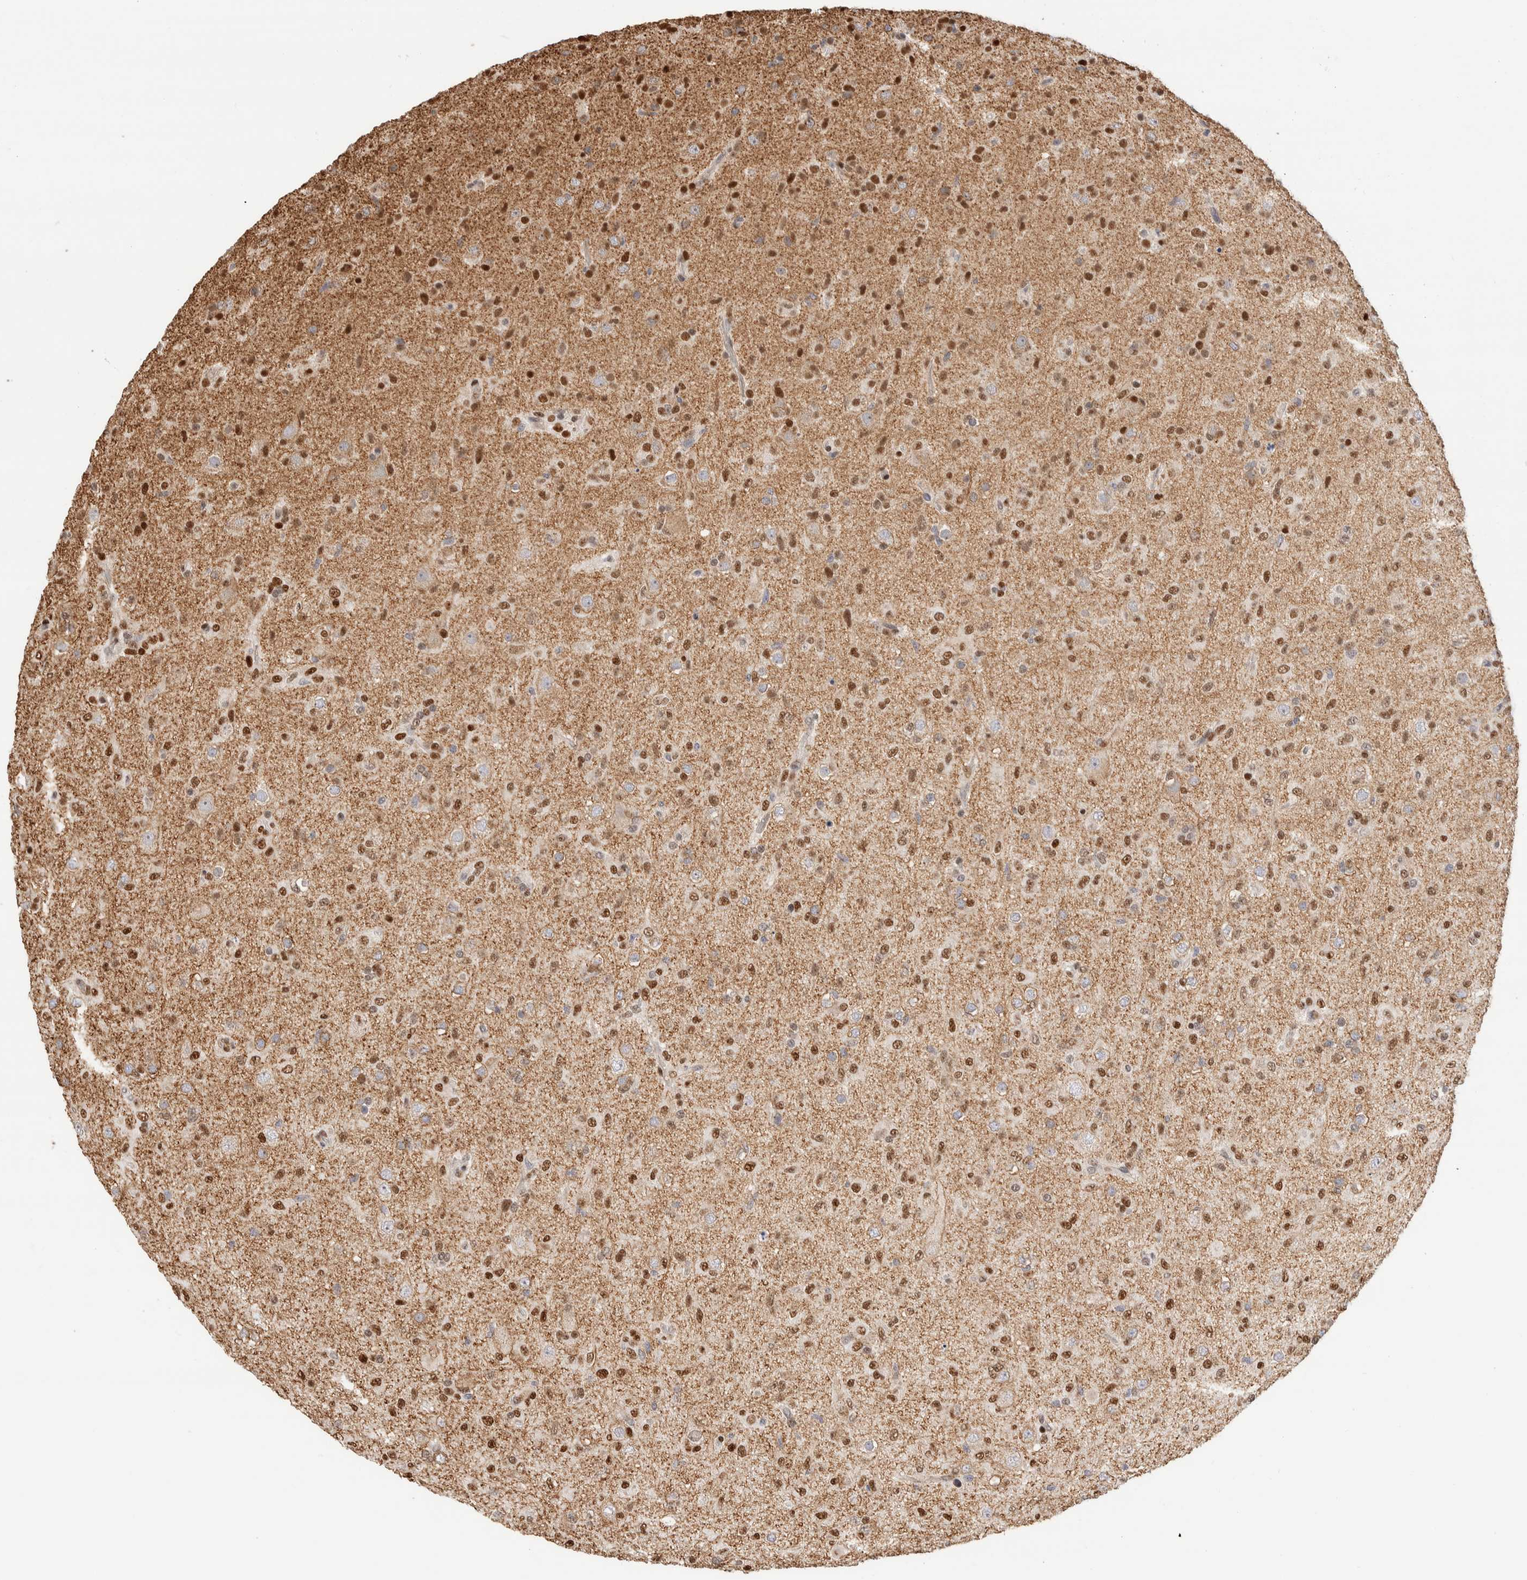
{"staining": {"intensity": "moderate", "quantity": "25%-75%", "location": "nuclear"}, "tissue": "glioma", "cell_type": "Tumor cells", "image_type": "cancer", "snomed": [{"axis": "morphology", "description": "Glioma, malignant, Low grade"}, {"axis": "topography", "description": "Brain"}], "caption": "Immunohistochemical staining of human low-grade glioma (malignant) reveals medium levels of moderate nuclear protein expression in approximately 25%-75% of tumor cells.", "gene": "NSMAF", "patient": {"sex": "male", "age": 65}}